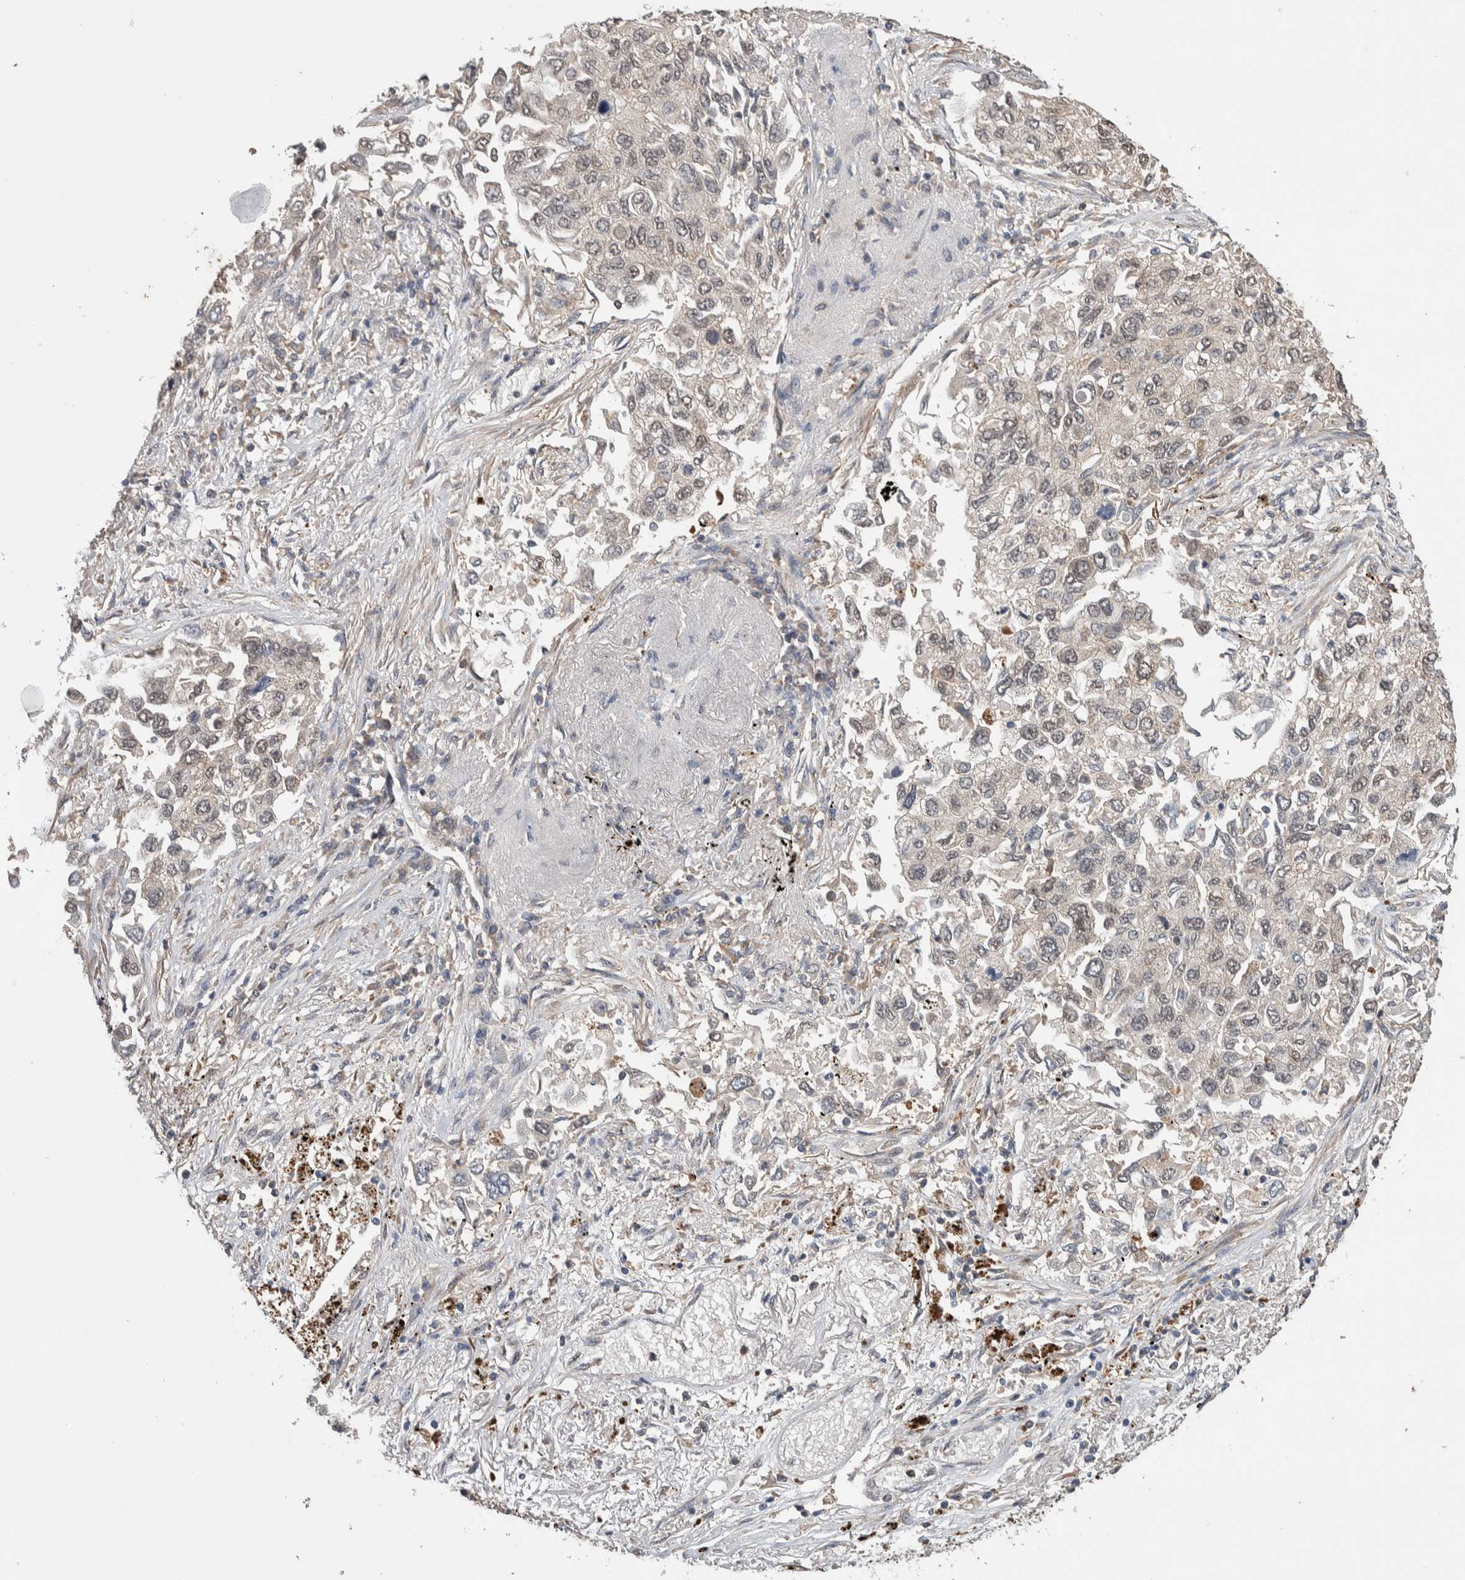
{"staining": {"intensity": "weak", "quantity": "<25%", "location": "cytoplasmic/membranous,nuclear"}, "tissue": "lung cancer", "cell_type": "Tumor cells", "image_type": "cancer", "snomed": [{"axis": "morphology", "description": "Inflammation, NOS"}, {"axis": "morphology", "description": "Adenocarcinoma, NOS"}, {"axis": "topography", "description": "Lung"}], "caption": "DAB (3,3'-diaminobenzidine) immunohistochemical staining of lung adenocarcinoma exhibits no significant staining in tumor cells.", "gene": "DVL2", "patient": {"sex": "male", "age": 63}}